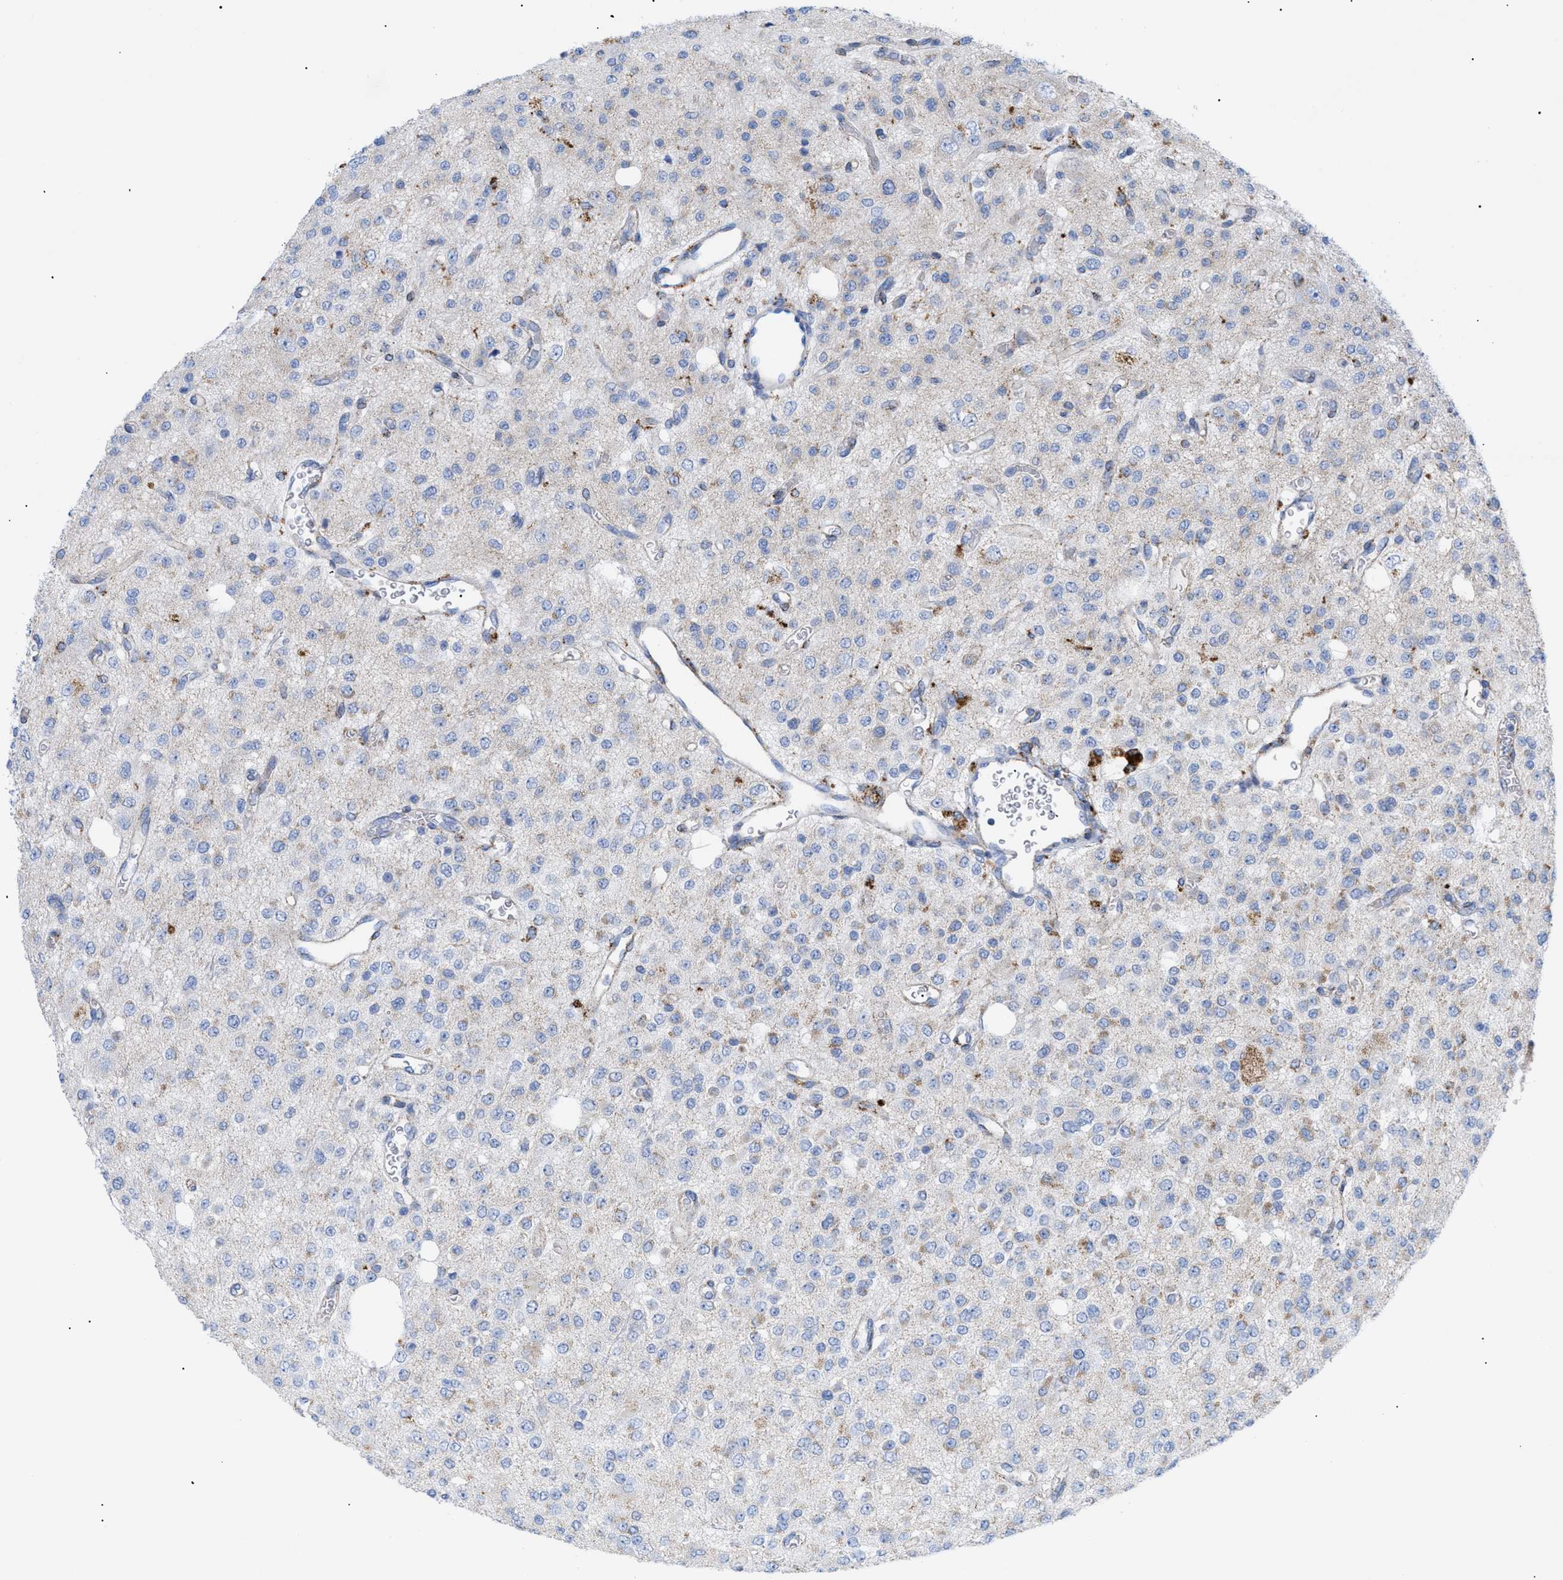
{"staining": {"intensity": "moderate", "quantity": "<25%", "location": "cytoplasmic/membranous"}, "tissue": "glioma", "cell_type": "Tumor cells", "image_type": "cancer", "snomed": [{"axis": "morphology", "description": "Glioma, malignant, Low grade"}, {"axis": "topography", "description": "Brain"}], "caption": "Protein expression analysis of malignant glioma (low-grade) displays moderate cytoplasmic/membranous staining in about <25% of tumor cells. The protein of interest is stained brown, and the nuclei are stained in blue (DAB IHC with brightfield microscopy, high magnification).", "gene": "DRAM2", "patient": {"sex": "male", "age": 38}}